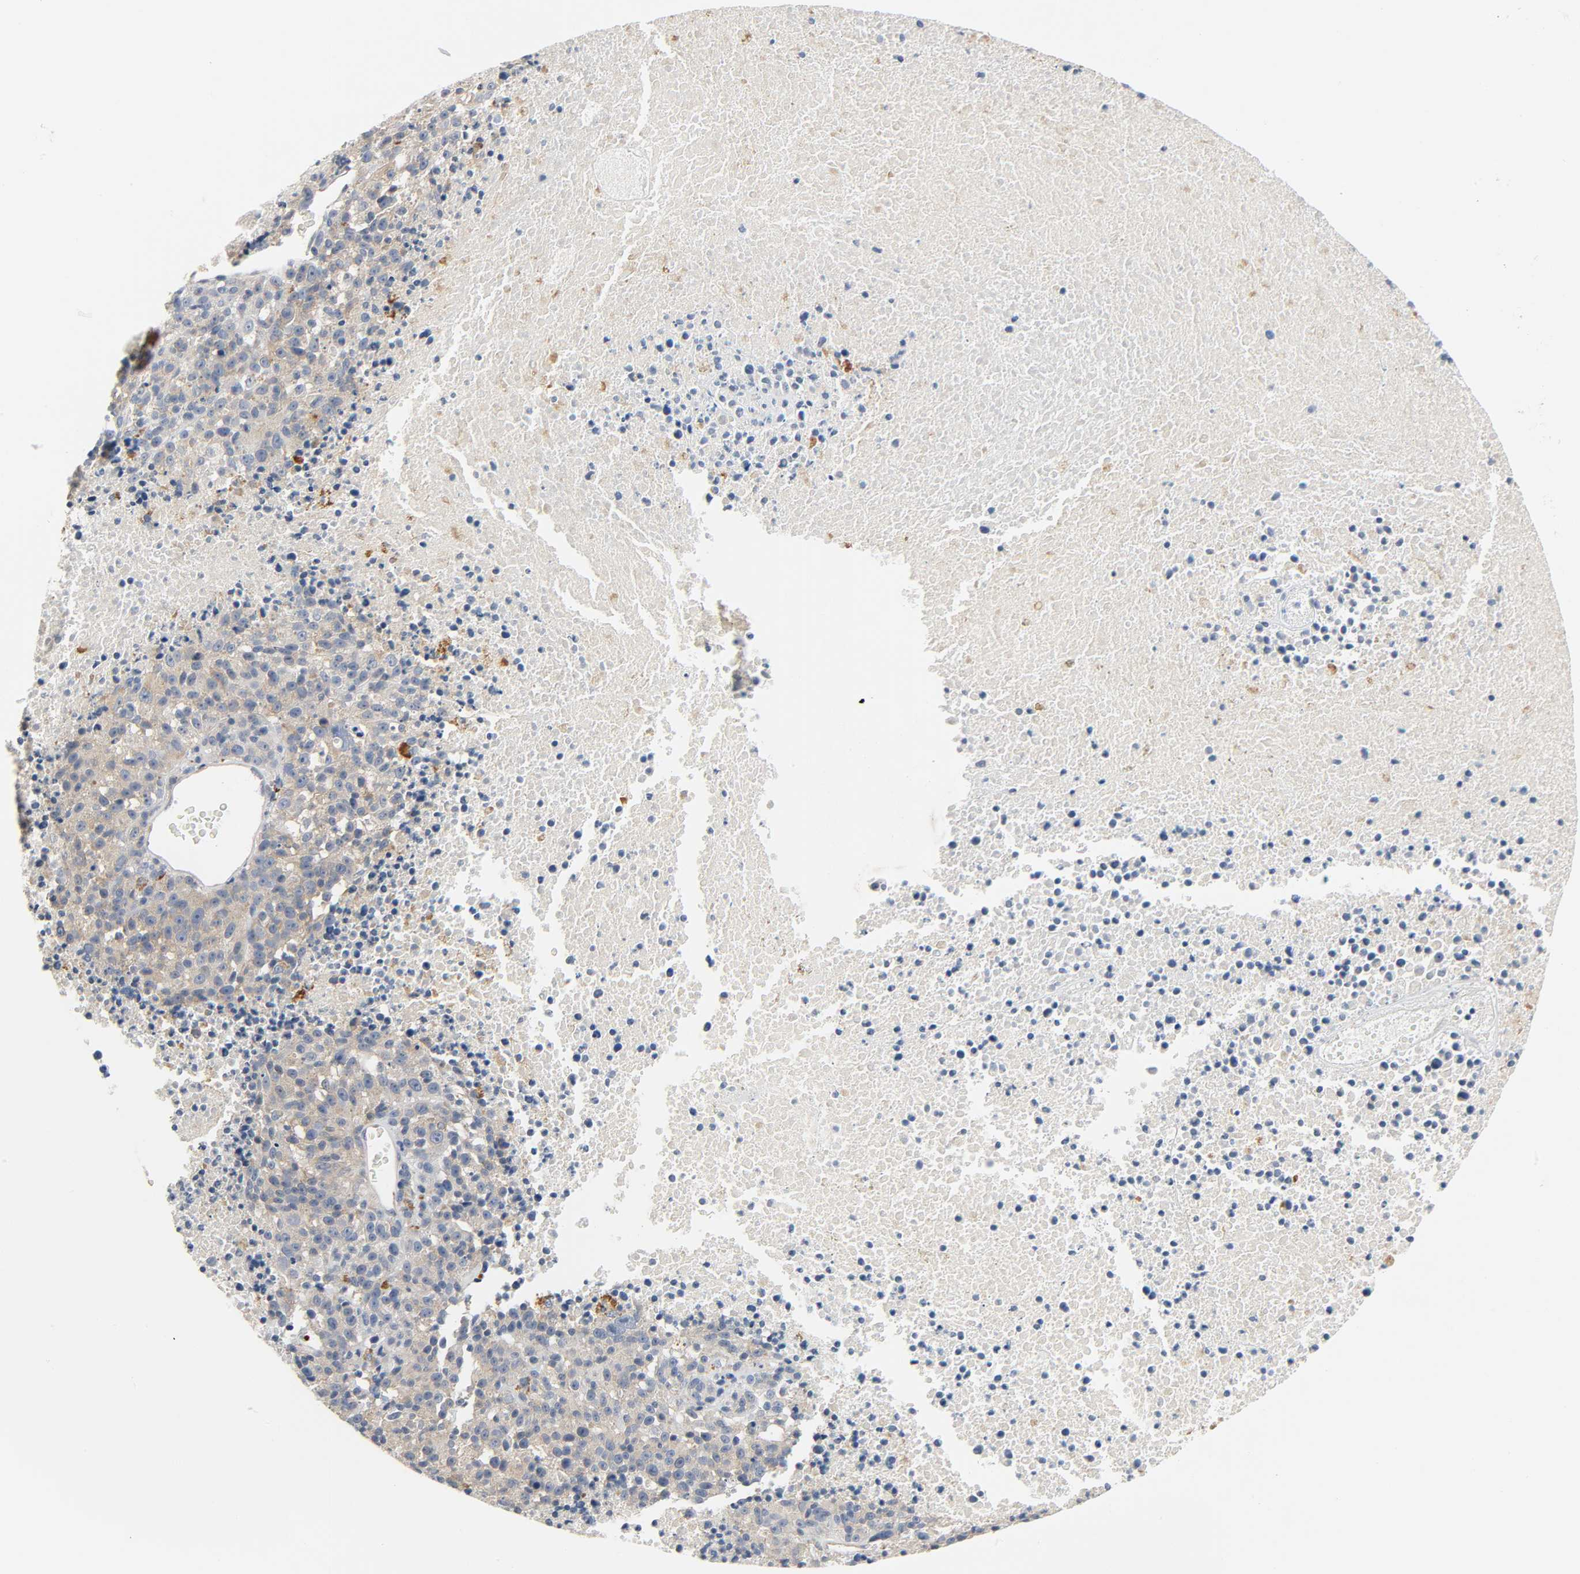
{"staining": {"intensity": "moderate", "quantity": ">75%", "location": "cytoplasmic/membranous"}, "tissue": "melanoma", "cell_type": "Tumor cells", "image_type": "cancer", "snomed": [{"axis": "morphology", "description": "Malignant melanoma, Metastatic site"}, {"axis": "topography", "description": "Cerebral cortex"}], "caption": "Malignant melanoma (metastatic site) tissue reveals moderate cytoplasmic/membranous positivity in approximately >75% of tumor cells (DAB = brown stain, brightfield microscopy at high magnification).", "gene": "ARPC1A", "patient": {"sex": "female", "age": 52}}